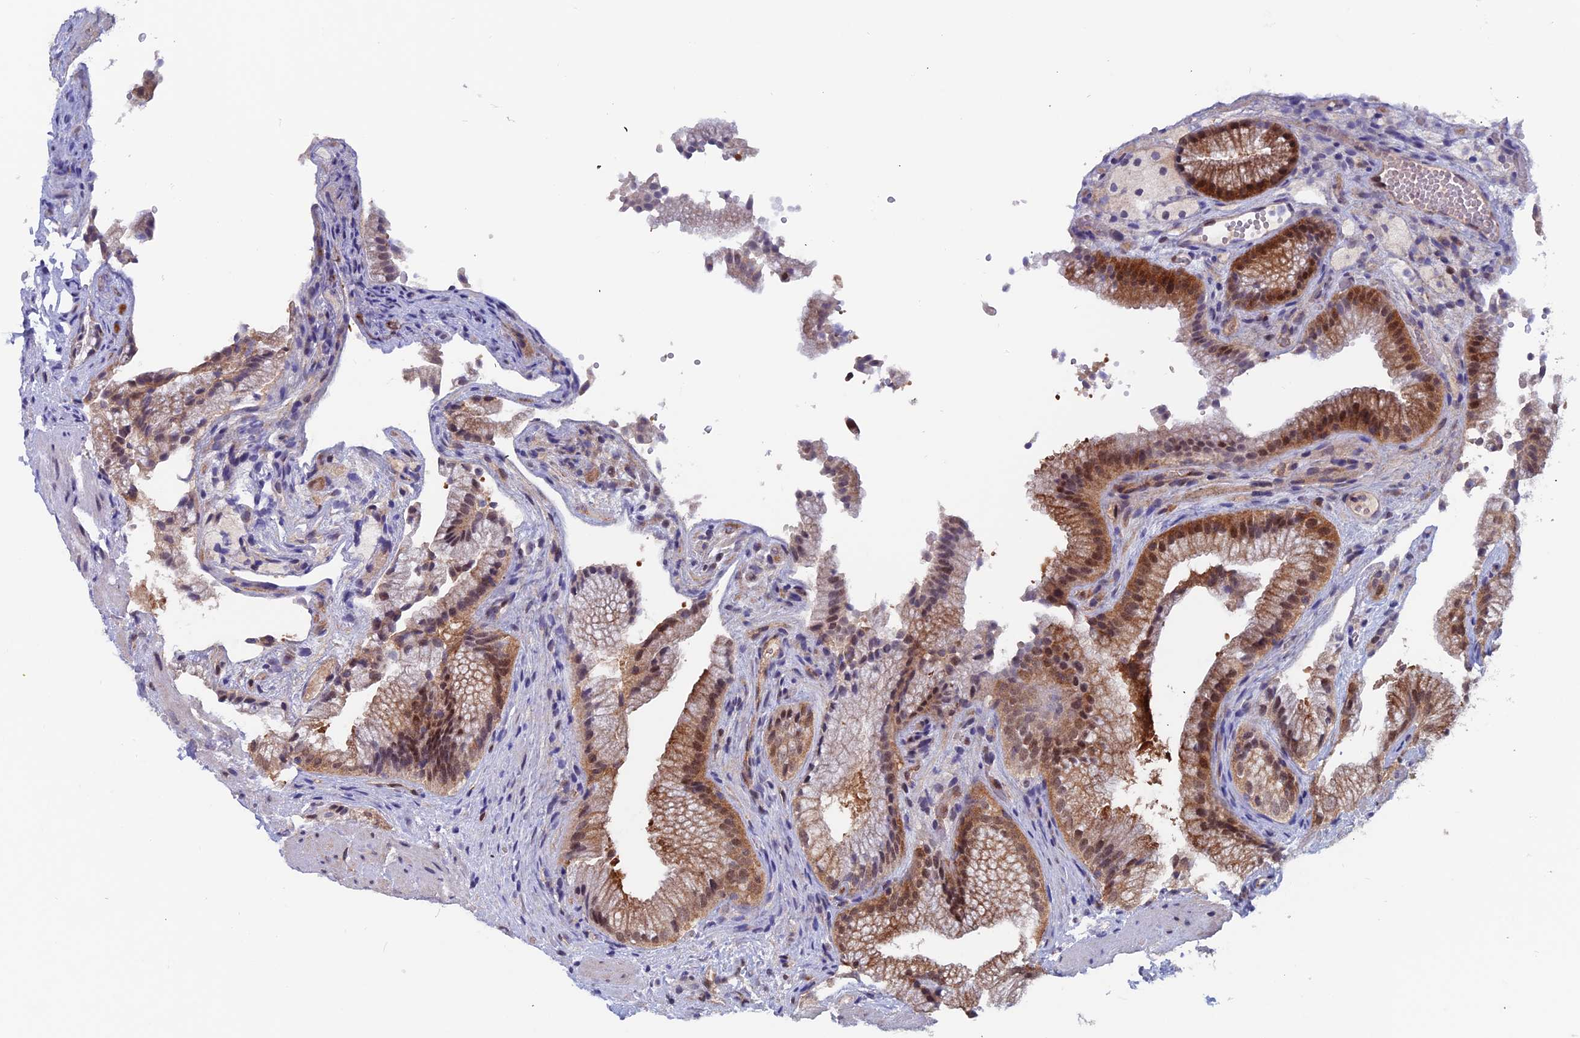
{"staining": {"intensity": "strong", "quantity": ">75%", "location": "cytoplasmic/membranous,nuclear"}, "tissue": "gallbladder", "cell_type": "Glandular cells", "image_type": "normal", "snomed": [{"axis": "morphology", "description": "Normal tissue, NOS"}, {"axis": "morphology", "description": "Inflammation, NOS"}, {"axis": "topography", "description": "Gallbladder"}], "caption": "A histopathology image of gallbladder stained for a protein reveals strong cytoplasmic/membranous,nuclear brown staining in glandular cells. The staining was performed using DAB (3,3'-diaminobenzidine) to visualize the protein expression in brown, while the nuclei were stained in blue with hematoxylin (Magnification: 20x).", "gene": "IGBP1", "patient": {"sex": "male", "age": 51}}